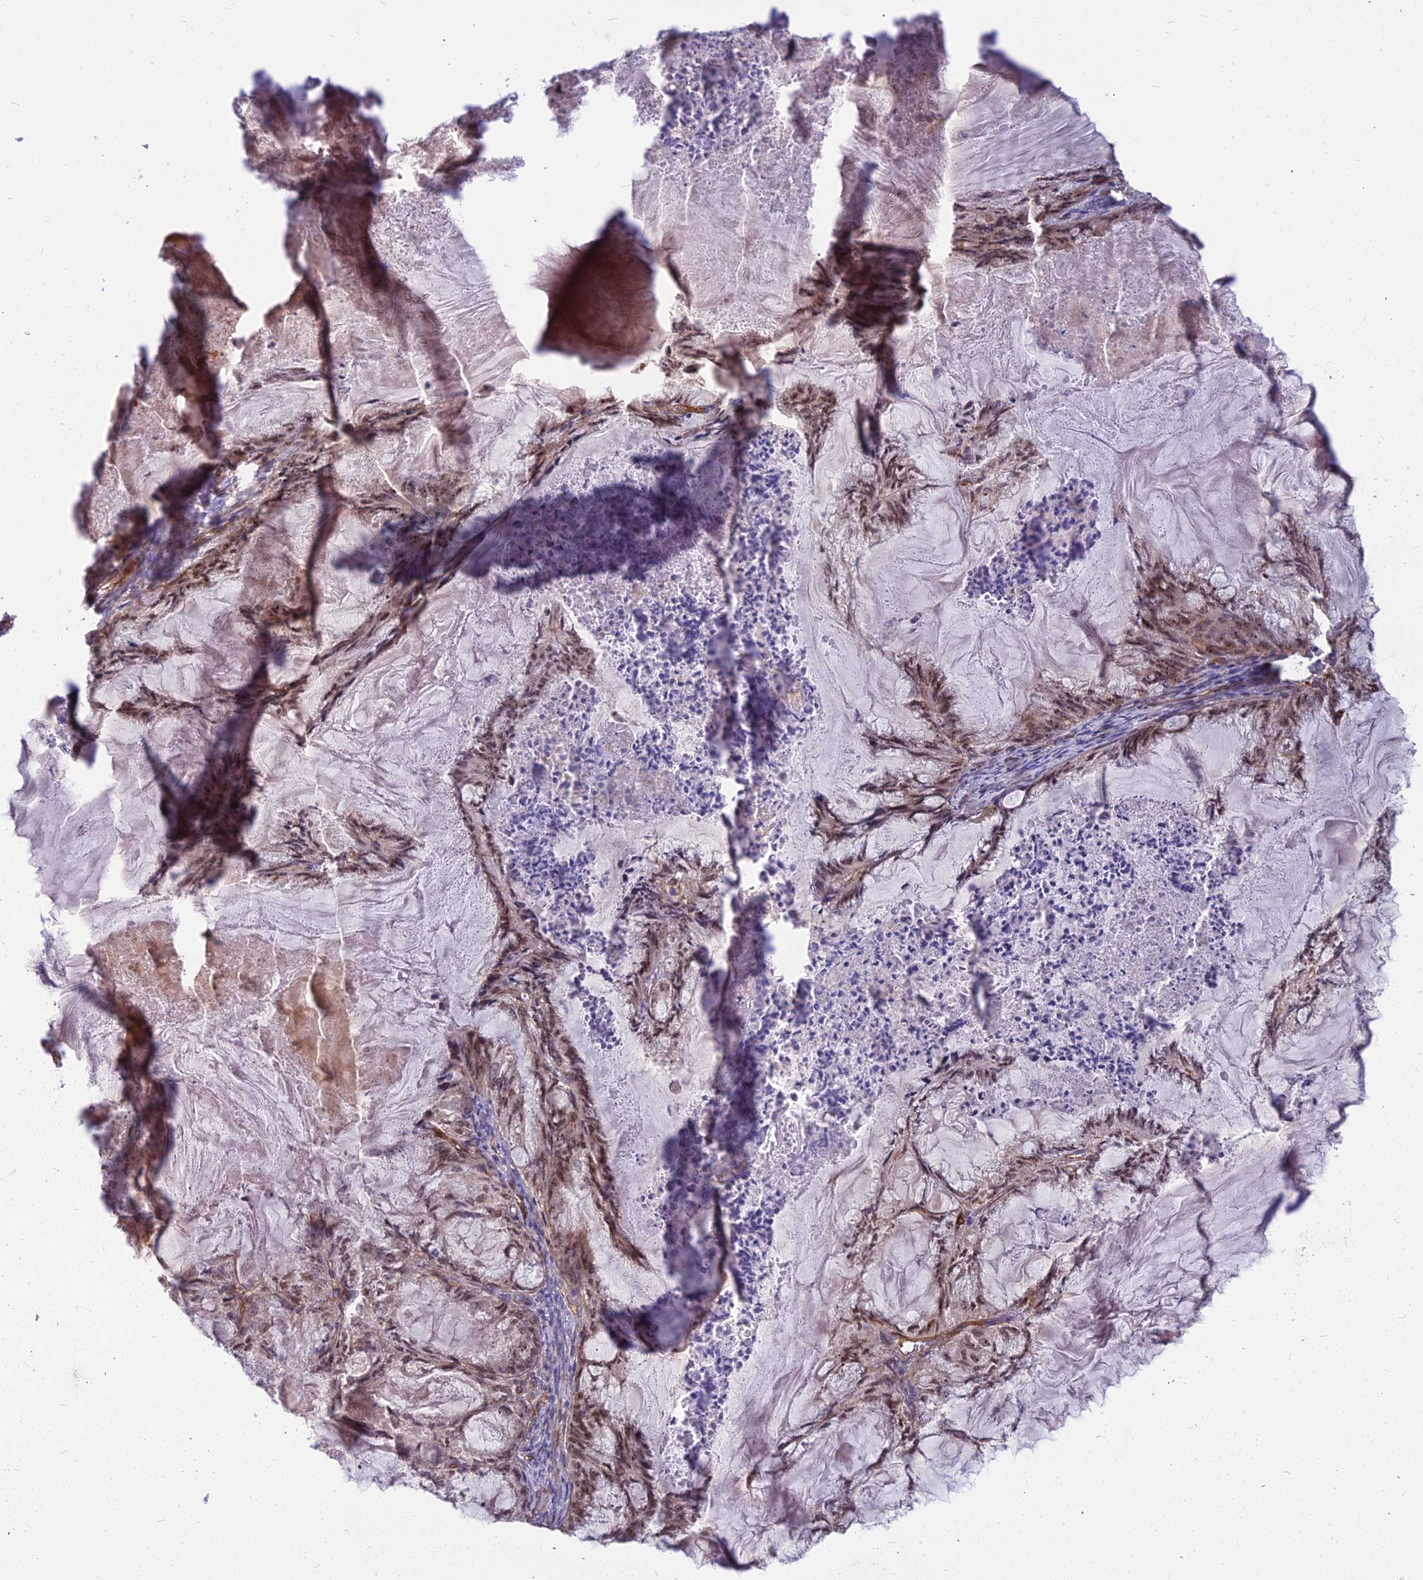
{"staining": {"intensity": "moderate", "quantity": ">75%", "location": "cytoplasmic/membranous,nuclear"}, "tissue": "endometrial cancer", "cell_type": "Tumor cells", "image_type": "cancer", "snomed": [{"axis": "morphology", "description": "Adenocarcinoma, NOS"}, {"axis": "topography", "description": "Endometrium"}], "caption": "The photomicrograph displays immunohistochemical staining of endometrial cancer (adenocarcinoma). There is moderate cytoplasmic/membranous and nuclear expression is seen in about >75% of tumor cells. (DAB (3,3'-diaminobenzidine) = brown stain, brightfield microscopy at high magnification).", "gene": "TCEA3", "patient": {"sex": "female", "age": 86}}